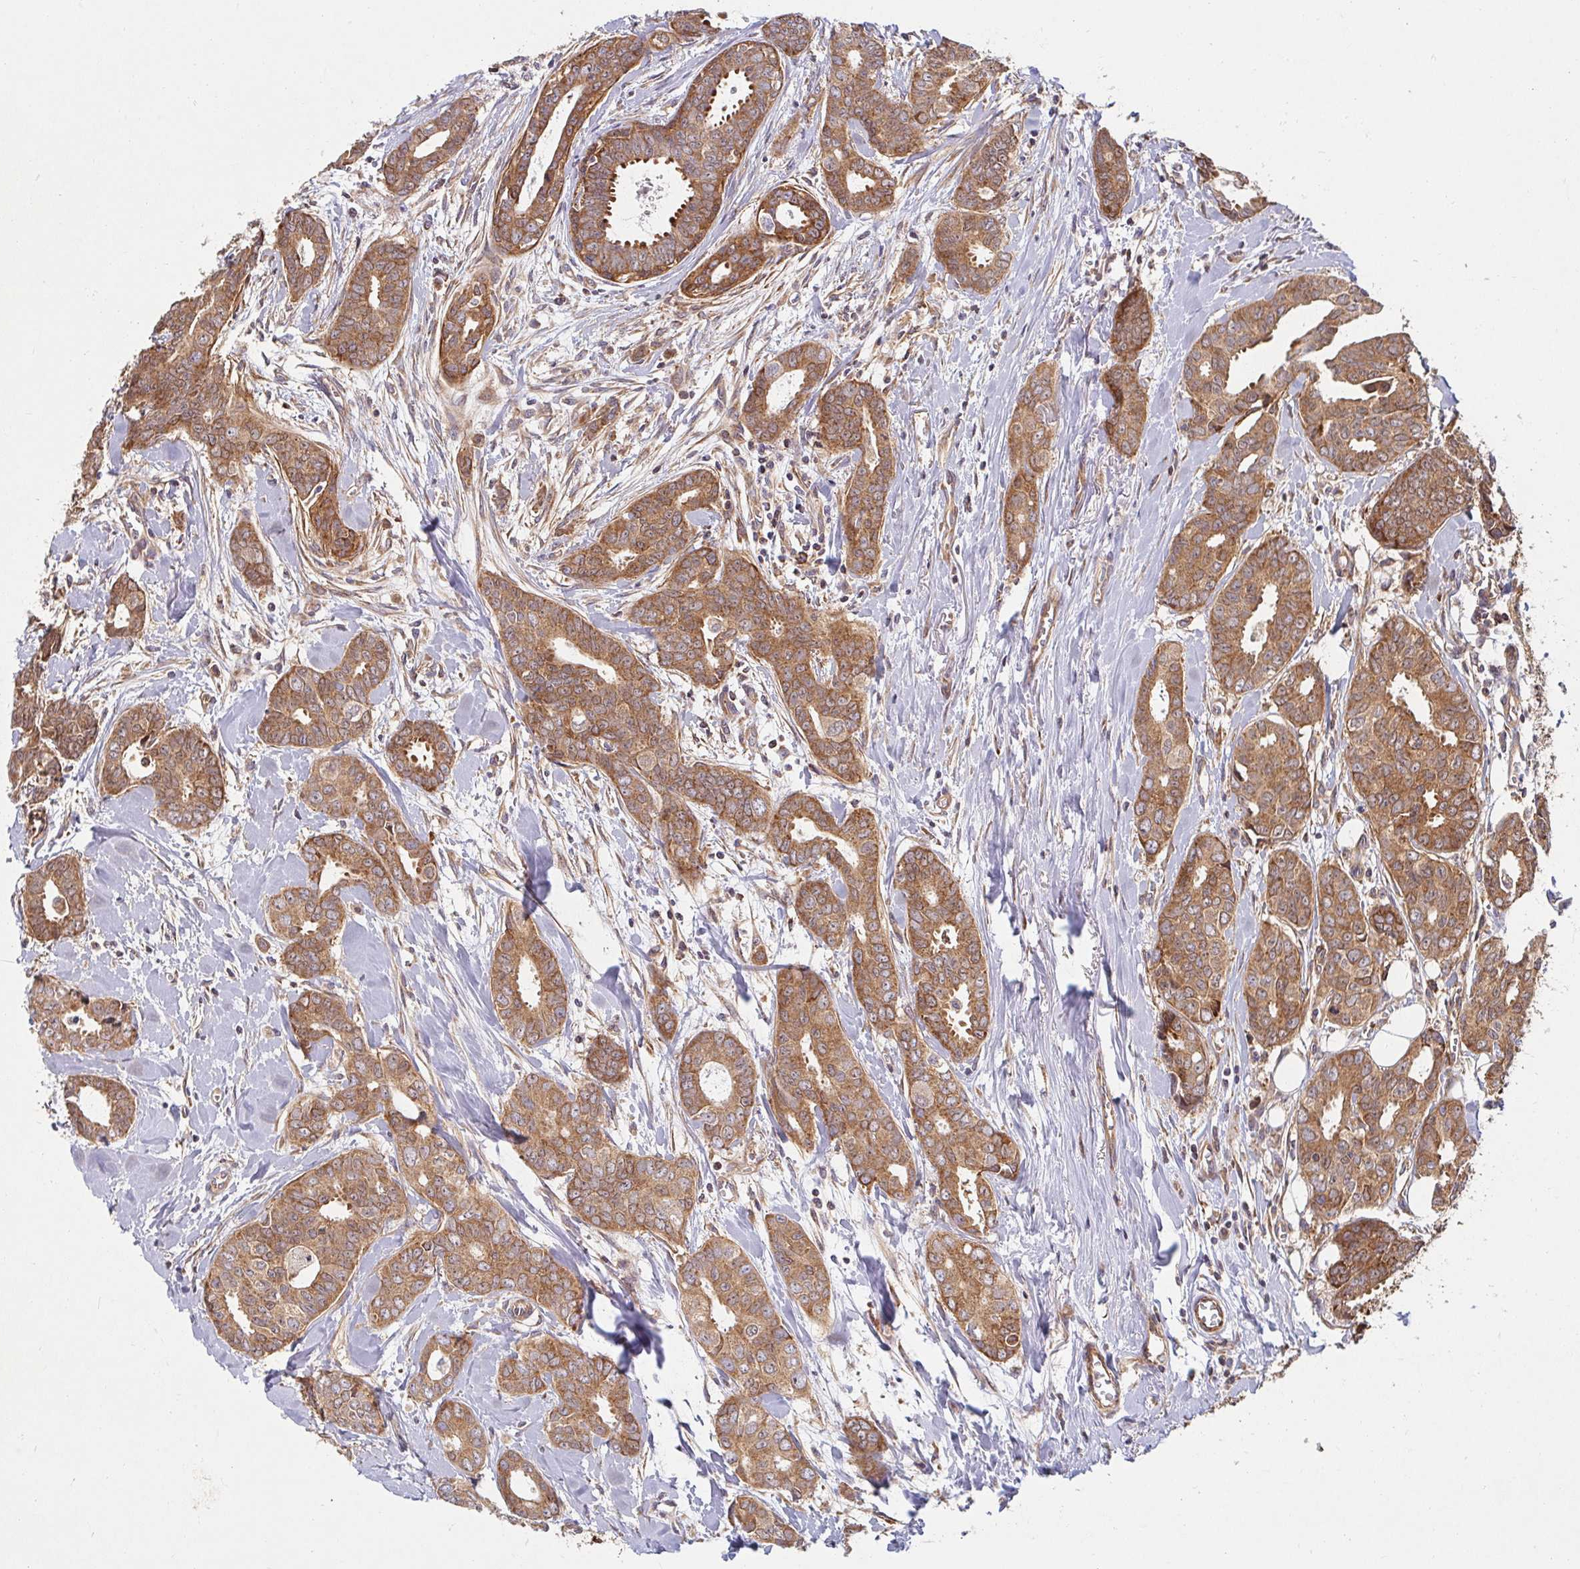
{"staining": {"intensity": "moderate", "quantity": ">75%", "location": "cytoplasmic/membranous"}, "tissue": "breast cancer", "cell_type": "Tumor cells", "image_type": "cancer", "snomed": [{"axis": "morphology", "description": "Duct carcinoma"}, {"axis": "topography", "description": "Breast"}], "caption": "High-power microscopy captured an IHC photomicrograph of breast intraductal carcinoma, revealing moderate cytoplasmic/membranous expression in approximately >75% of tumor cells.", "gene": "BTF3", "patient": {"sex": "female", "age": 45}}